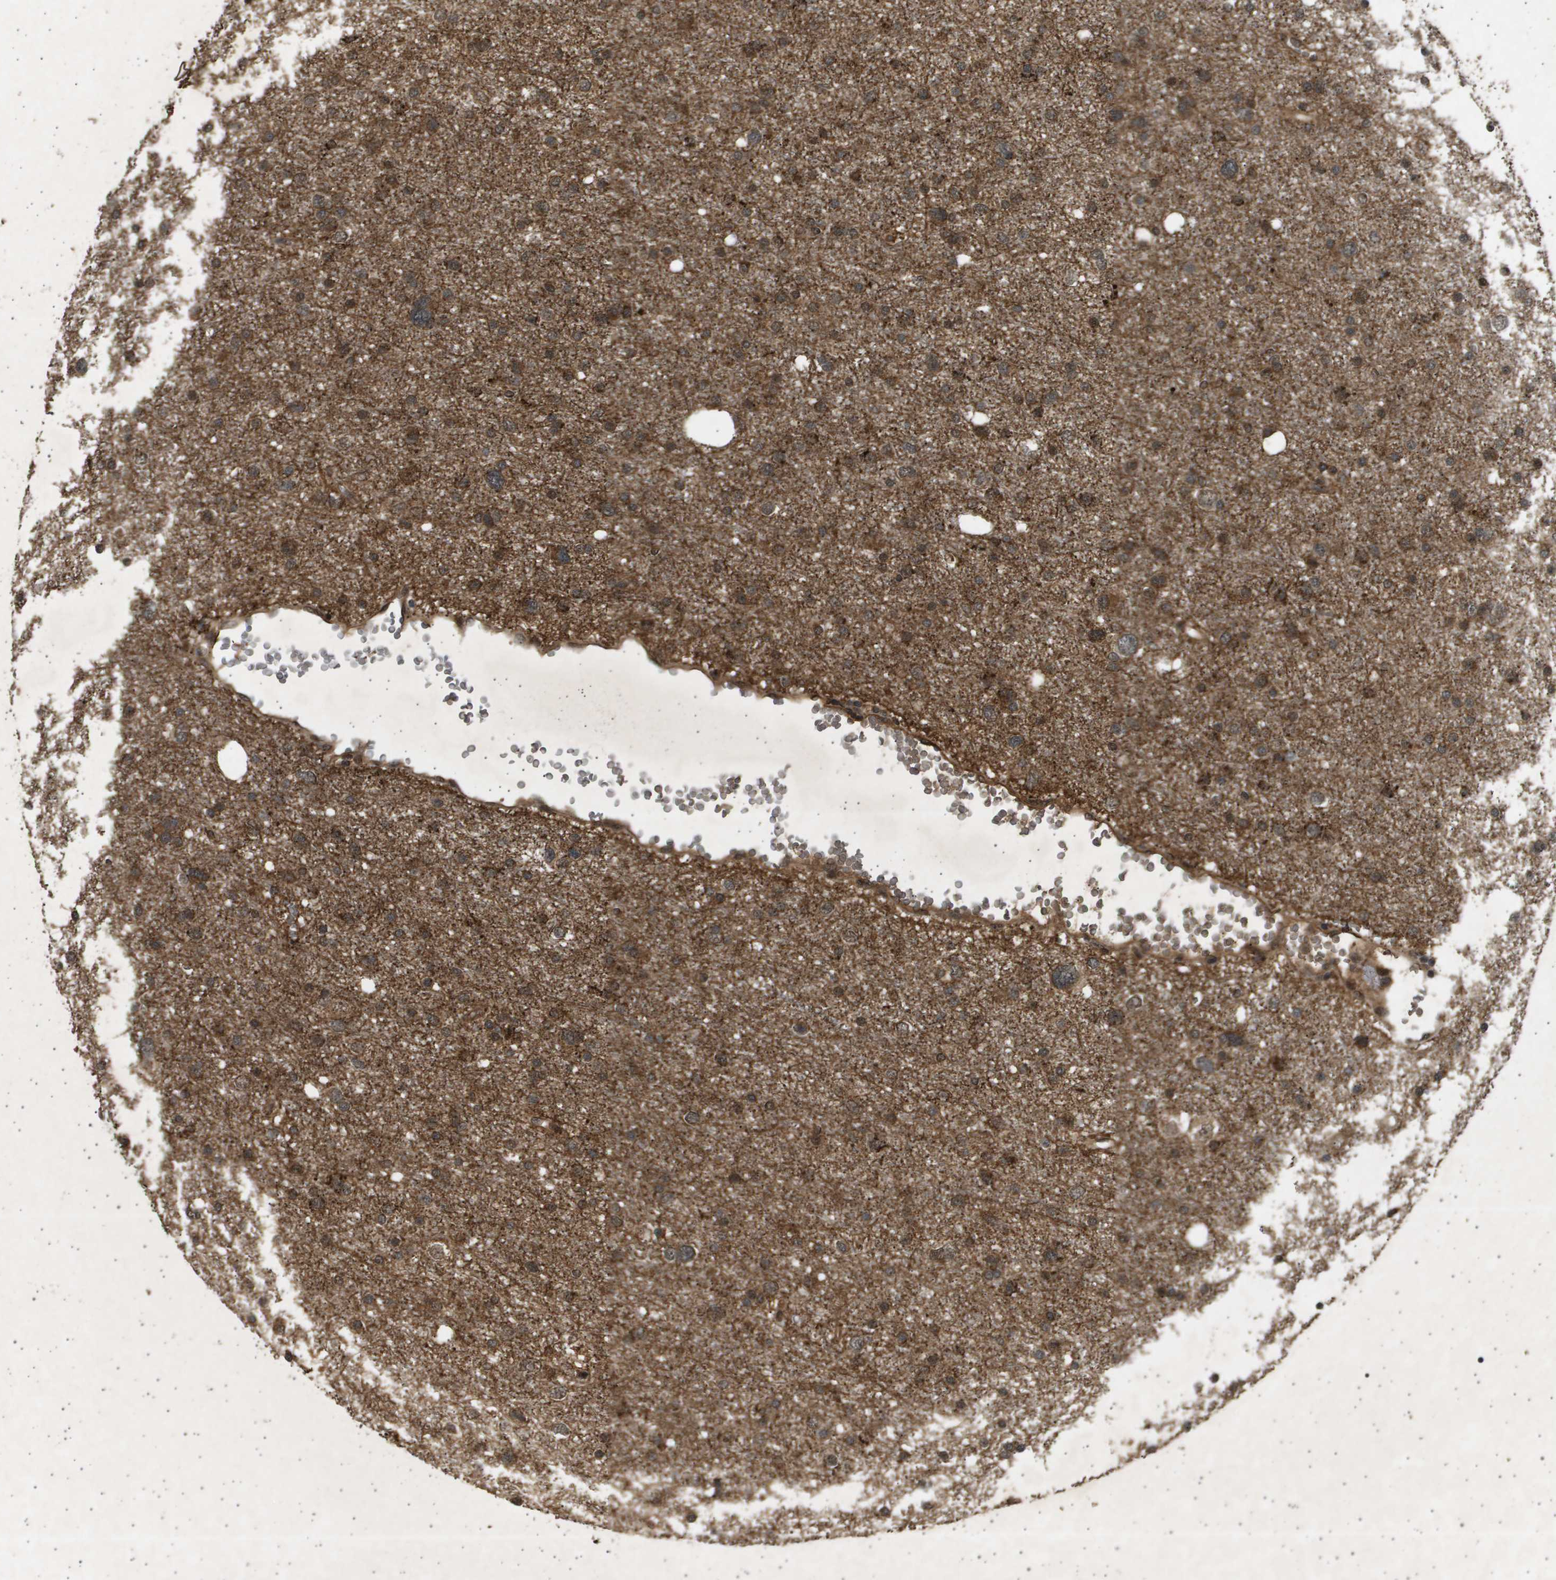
{"staining": {"intensity": "moderate", "quantity": ">75%", "location": "cytoplasmic/membranous"}, "tissue": "glioma", "cell_type": "Tumor cells", "image_type": "cancer", "snomed": [{"axis": "morphology", "description": "Glioma, malignant, Low grade"}, {"axis": "topography", "description": "Brain"}], "caption": "Immunohistochemistry (DAB (3,3'-diaminobenzidine)) staining of human malignant low-grade glioma demonstrates moderate cytoplasmic/membranous protein positivity in approximately >75% of tumor cells.", "gene": "TNRC6A", "patient": {"sex": "female", "age": 37}}